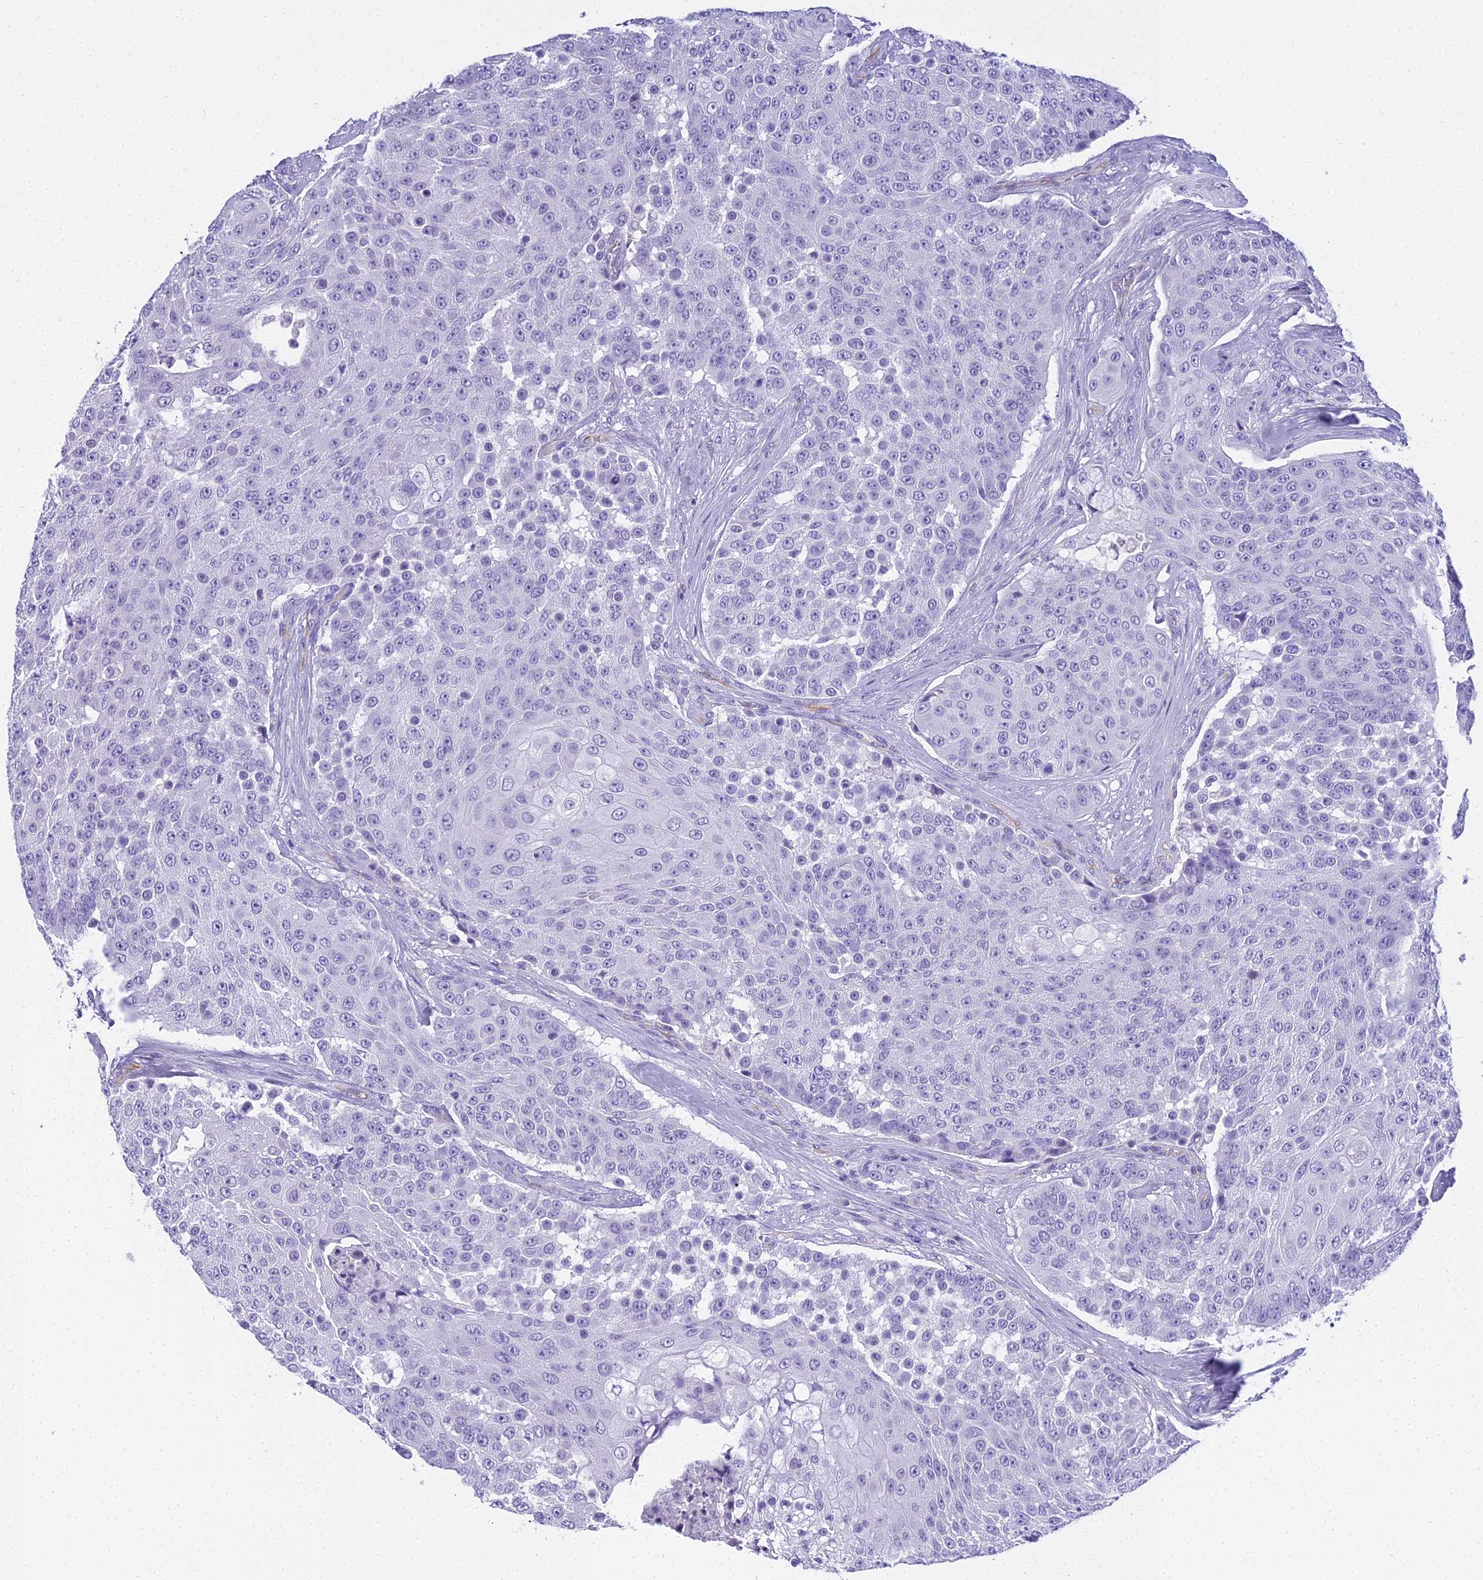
{"staining": {"intensity": "negative", "quantity": "none", "location": "none"}, "tissue": "urothelial cancer", "cell_type": "Tumor cells", "image_type": "cancer", "snomed": [{"axis": "morphology", "description": "Urothelial carcinoma, High grade"}, {"axis": "topography", "description": "Urinary bladder"}], "caption": "Protein analysis of urothelial cancer shows no significant staining in tumor cells.", "gene": "NINJ1", "patient": {"sex": "female", "age": 63}}